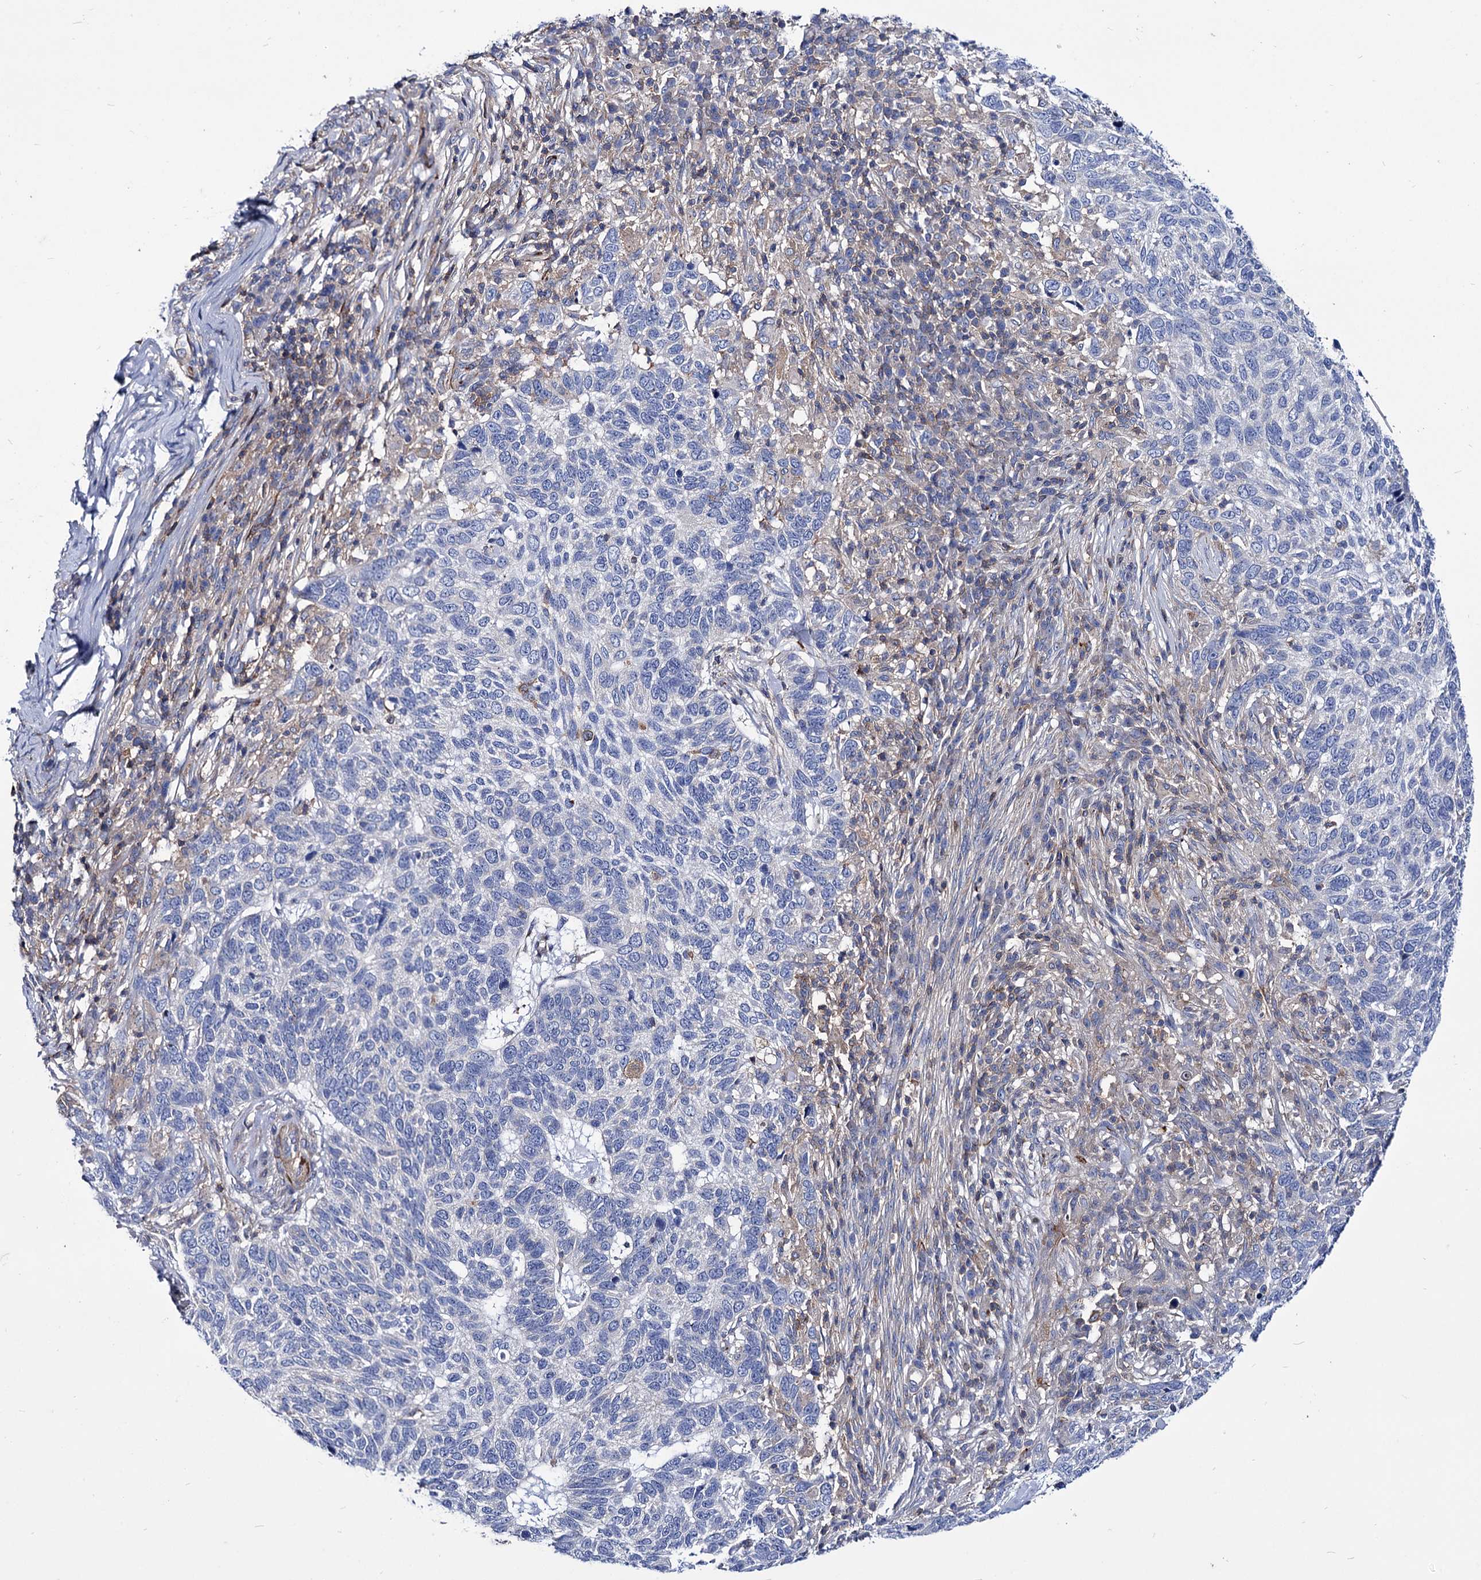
{"staining": {"intensity": "negative", "quantity": "none", "location": "none"}, "tissue": "skin cancer", "cell_type": "Tumor cells", "image_type": "cancer", "snomed": [{"axis": "morphology", "description": "Basal cell carcinoma"}, {"axis": "topography", "description": "Skin"}], "caption": "IHC photomicrograph of skin basal cell carcinoma stained for a protein (brown), which displays no staining in tumor cells. (Stains: DAB (3,3'-diaminobenzidine) immunohistochemistry with hematoxylin counter stain, Microscopy: brightfield microscopy at high magnification).", "gene": "AXL", "patient": {"sex": "female", "age": 65}}